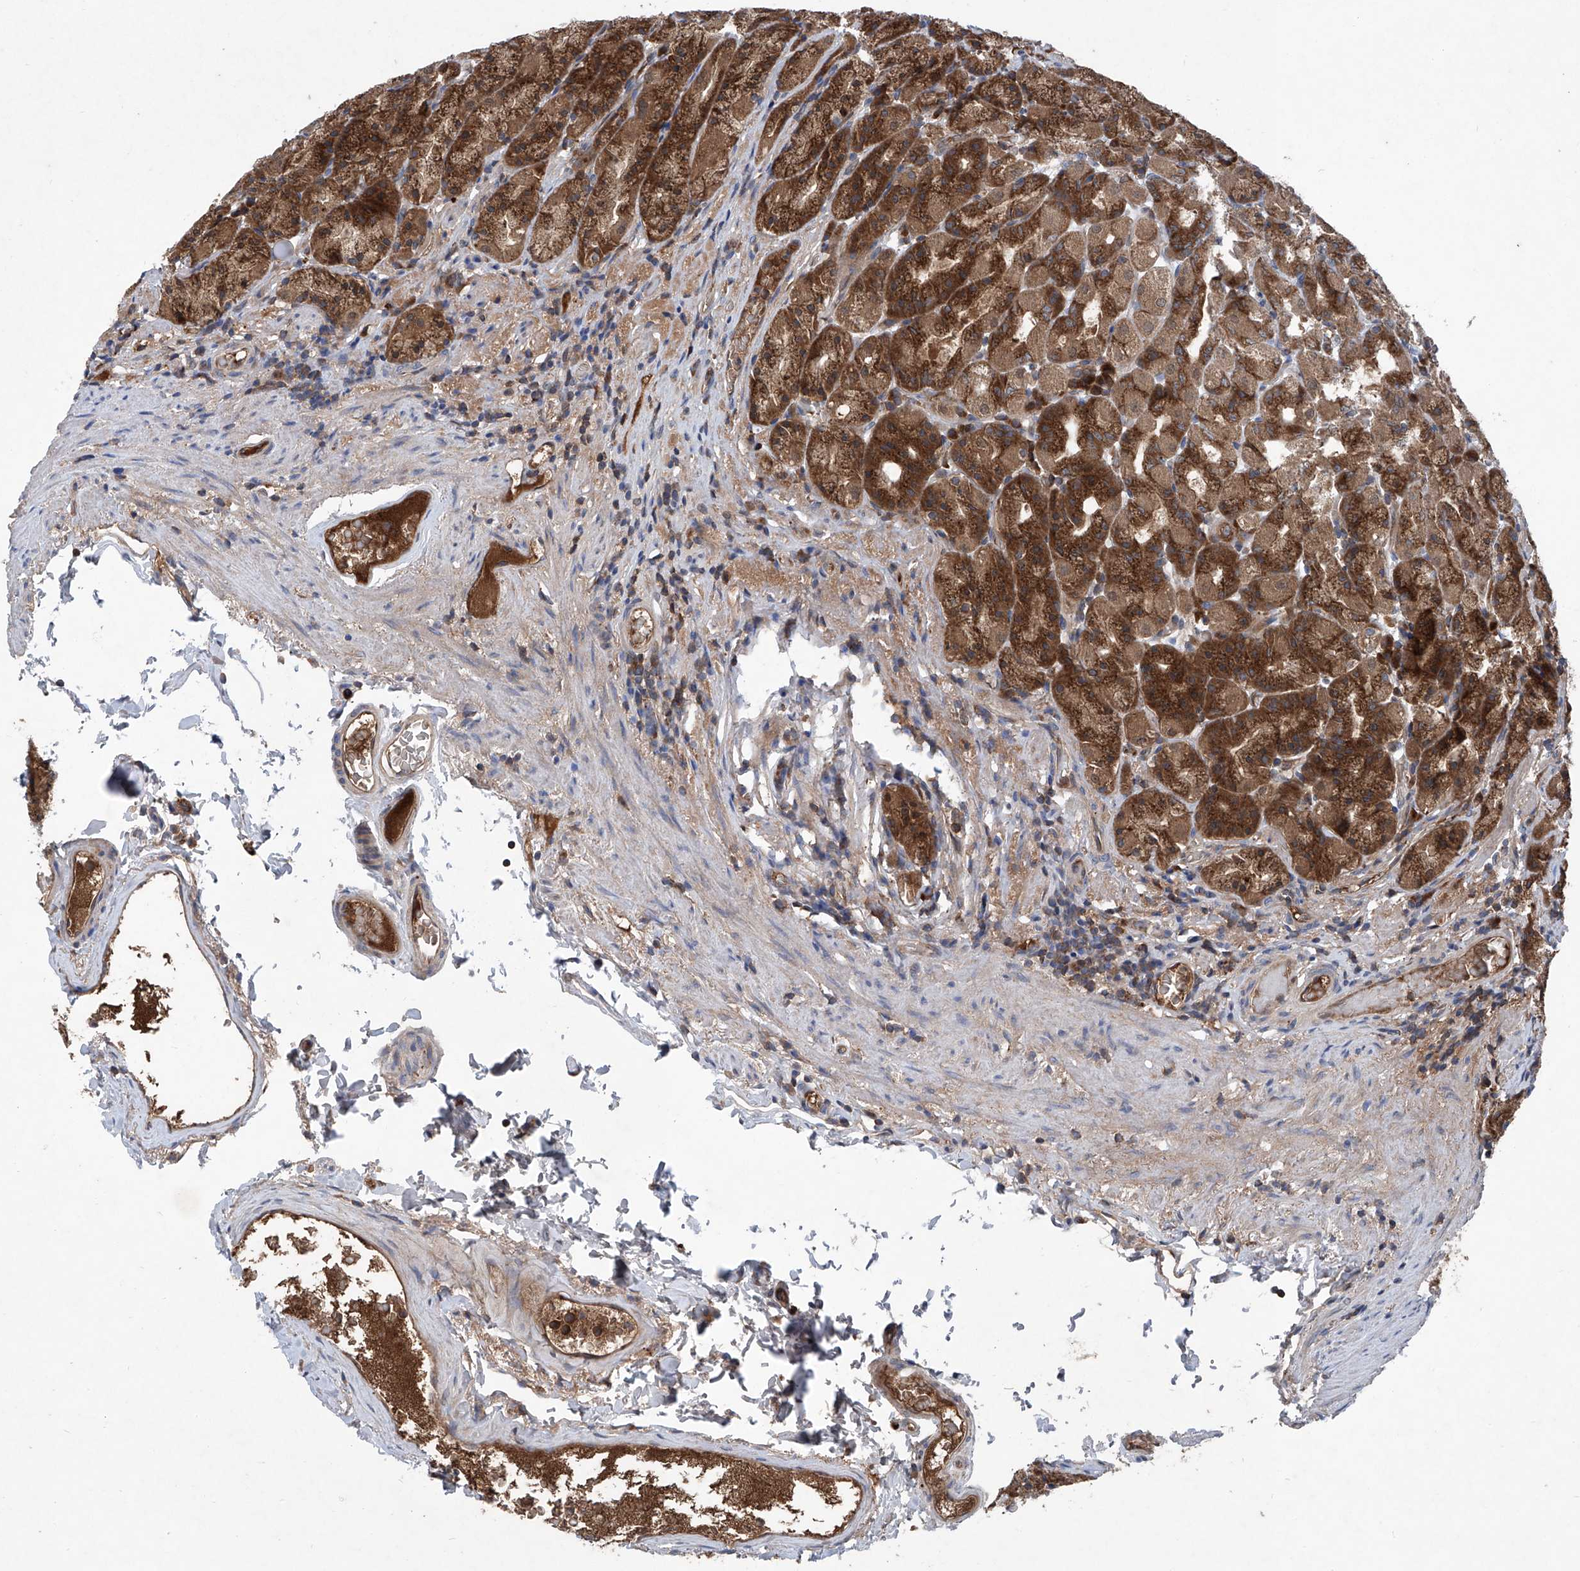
{"staining": {"intensity": "strong", "quantity": ">75%", "location": "cytoplasmic/membranous"}, "tissue": "stomach", "cell_type": "Glandular cells", "image_type": "normal", "snomed": [{"axis": "morphology", "description": "Normal tissue, NOS"}, {"axis": "topography", "description": "Stomach, upper"}], "caption": "A histopathology image of stomach stained for a protein displays strong cytoplasmic/membranous brown staining in glandular cells. The protein of interest is shown in brown color, while the nuclei are stained blue.", "gene": "ASCC3", "patient": {"sex": "male", "age": 68}}